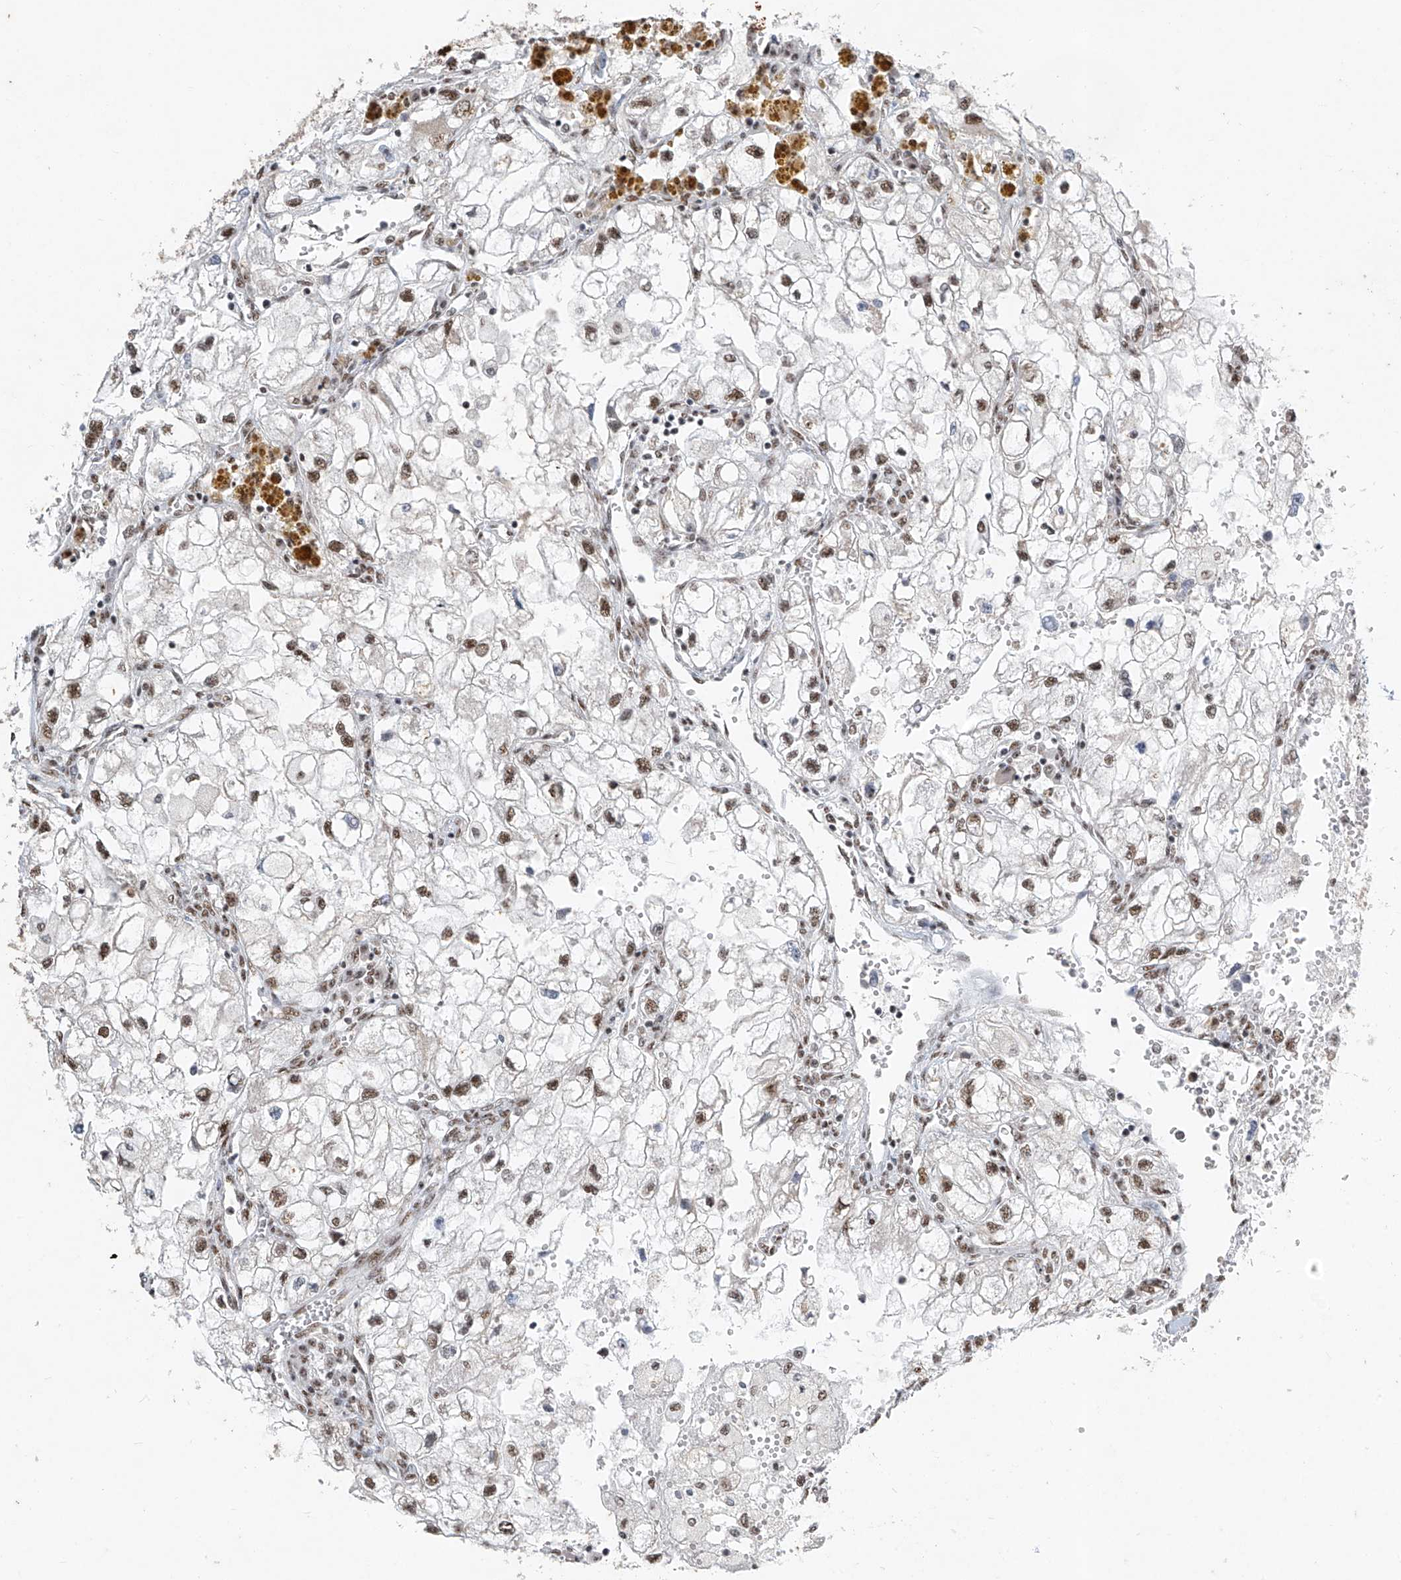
{"staining": {"intensity": "weak", "quantity": ">75%", "location": "nuclear"}, "tissue": "renal cancer", "cell_type": "Tumor cells", "image_type": "cancer", "snomed": [{"axis": "morphology", "description": "Adenocarcinoma, NOS"}, {"axis": "topography", "description": "Kidney"}], "caption": "IHC (DAB (3,3'-diaminobenzidine)) staining of renal adenocarcinoma demonstrates weak nuclear protein positivity in approximately >75% of tumor cells.", "gene": "TFEC", "patient": {"sex": "female", "age": 70}}